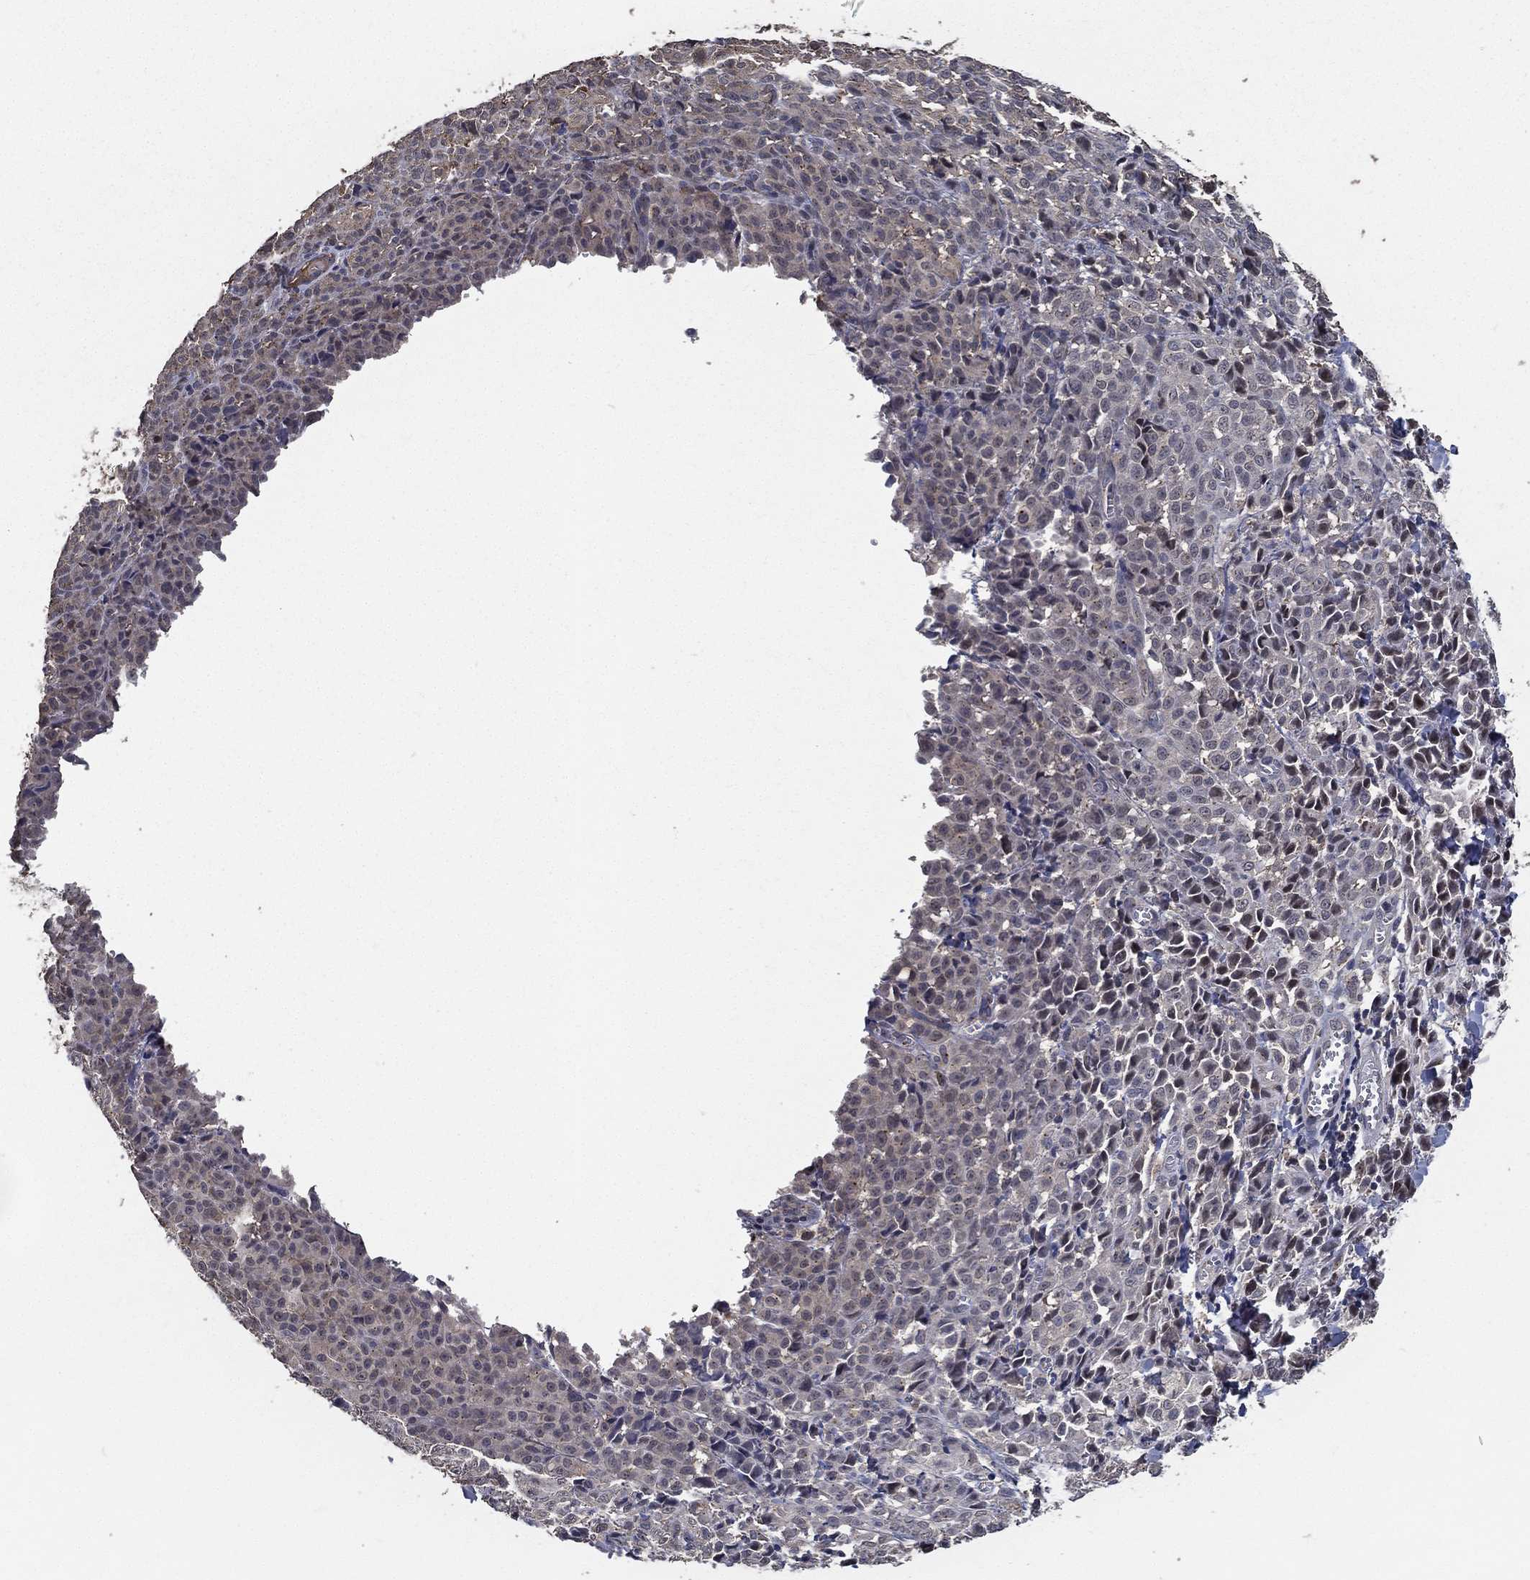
{"staining": {"intensity": "negative", "quantity": "none", "location": "none"}, "tissue": "melanoma", "cell_type": "Tumor cells", "image_type": "cancer", "snomed": [{"axis": "morphology", "description": "Malignant melanoma, NOS"}, {"axis": "topography", "description": "Skin"}], "caption": "A high-resolution image shows IHC staining of melanoma, which exhibits no significant expression in tumor cells.", "gene": "PCNT", "patient": {"sex": "male", "age": 89}}